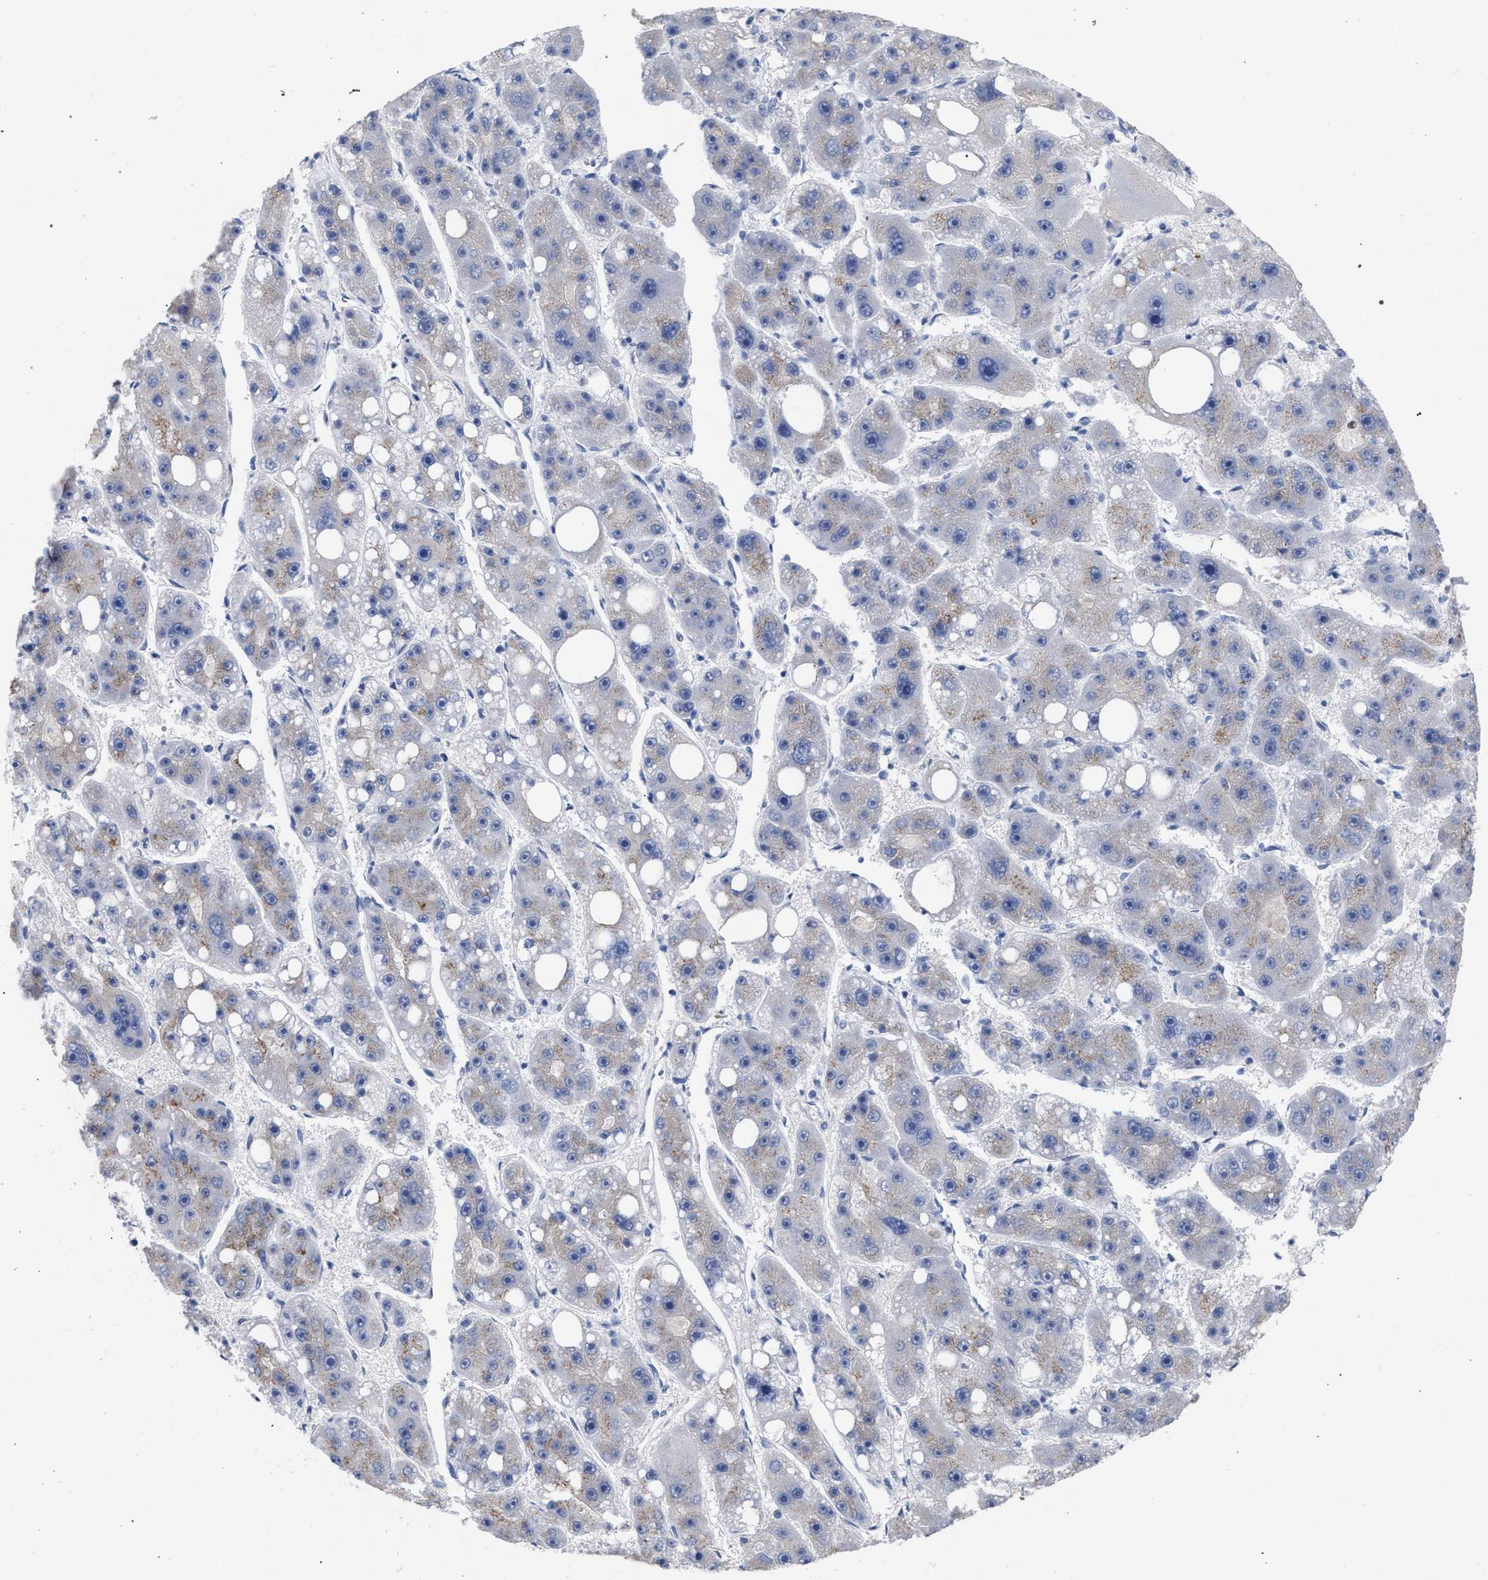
{"staining": {"intensity": "negative", "quantity": "none", "location": "none"}, "tissue": "liver cancer", "cell_type": "Tumor cells", "image_type": "cancer", "snomed": [{"axis": "morphology", "description": "Carcinoma, Hepatocellular, NOS"}, {"axis": "topography", "description": "Liver"}], "caption": "The immunohistochemistry (IHC) histopathology image has no significant expression in tumor cells of liver hepatocellular carcinoma tissue.", "gene": "GOLGA2", "patient": {"sex": "female", "age": 61}}